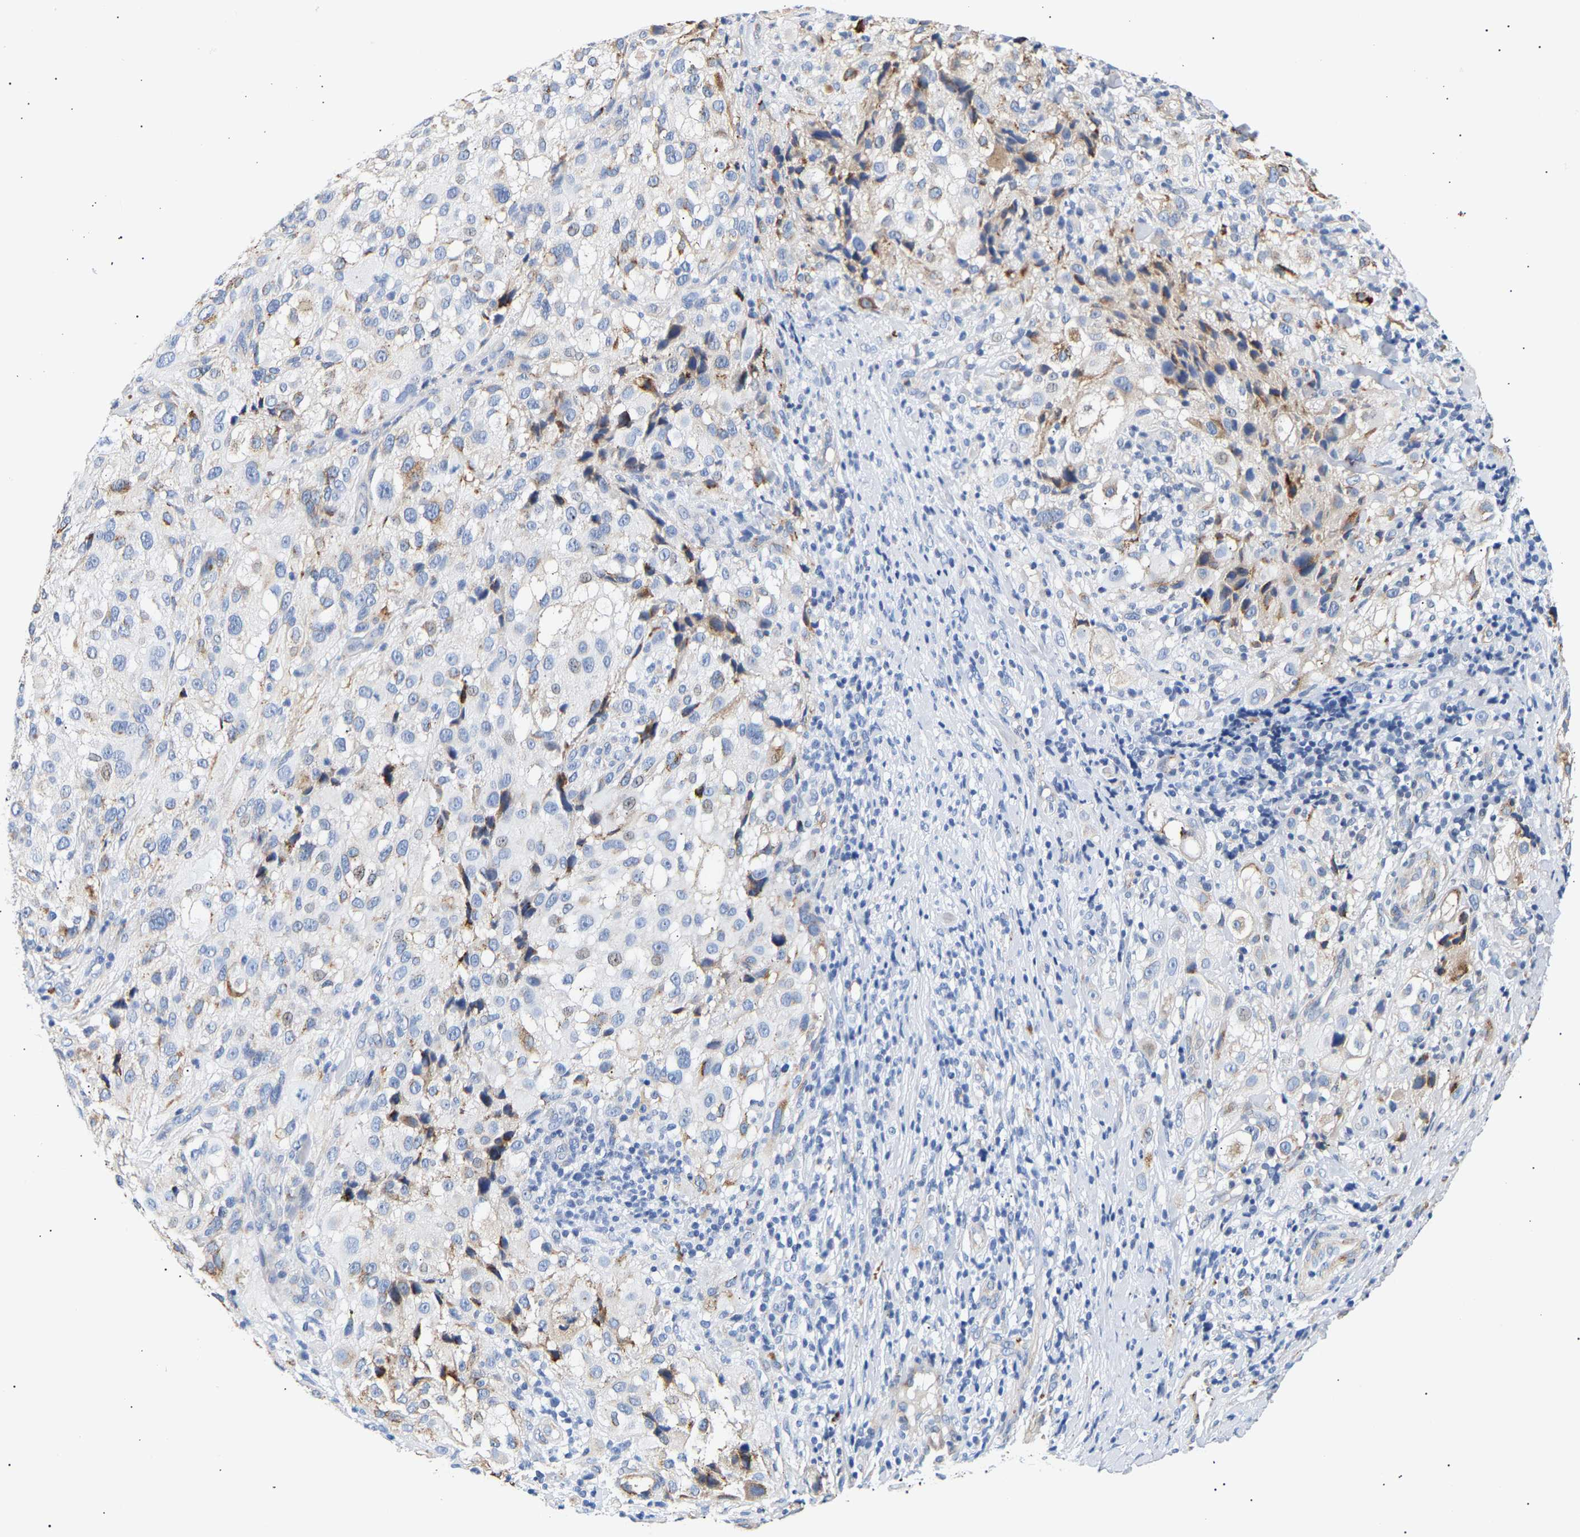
{"staining": {"intensity": "moderate", "quantity": "<25%", "location": "cytoplasmic/membranous"}, "tissue": "melanoma", "cell_type": "Tumor cells", "image_type": "cancer", "snomed": [{"axis": "morphology", "description": "Necrosis, NOS"}, {"axis": "morphology", "description": "Malignant melanoma, NOS"}, {"axis": "topography", "description": "Skin"}], "caption": "Immunohistochemical staining of human melanoma exhibits low levels of moderate cytoplasmic/membranous protein positivity in approximately <25% of tumor cells.", "gene": "IGFBP7", "patient": {"sex": "female", "age": 87}}